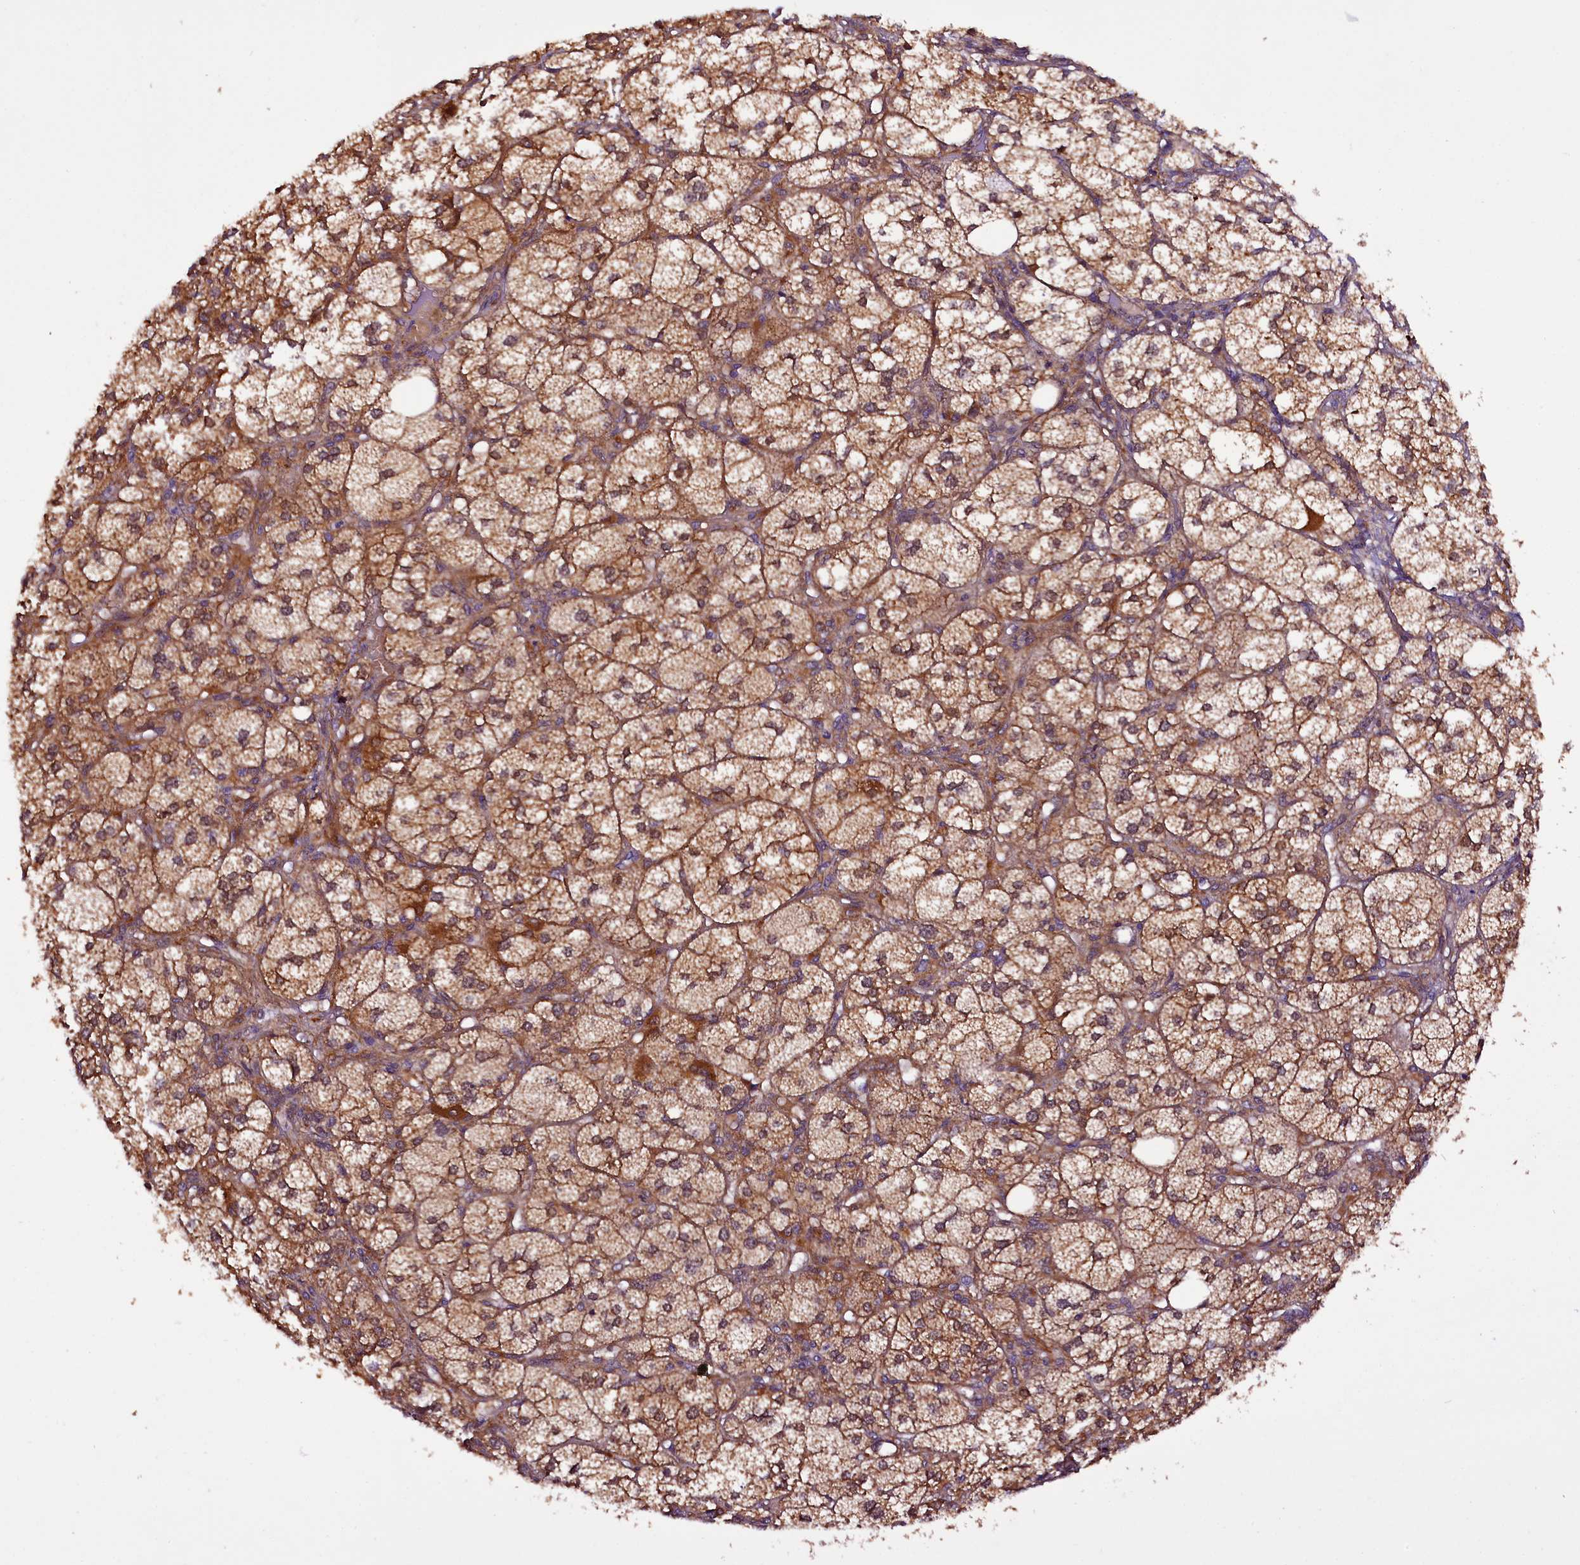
{"staining": {"intensity": "moderate", "quantity": ">75%", "location": "cytoplasmic/membranous"}, "tissue": "adrenal gland", "cell_type": "Glandular cells", "image_type": "normal", "snomed": [{"axis": "morphology", "description": "Normal tissue, NOS"}, {"axis": "topography", "description": "Adrenal gland"}], "caption": "Benign adrenal gland was stained to show a protein in brown. There is medium levels of moderate cytoplasmic/membranous staining in about >75% of glandular cells.", "gene": "RPUSD2", "patient": {"sex": "female", "age": 61}}